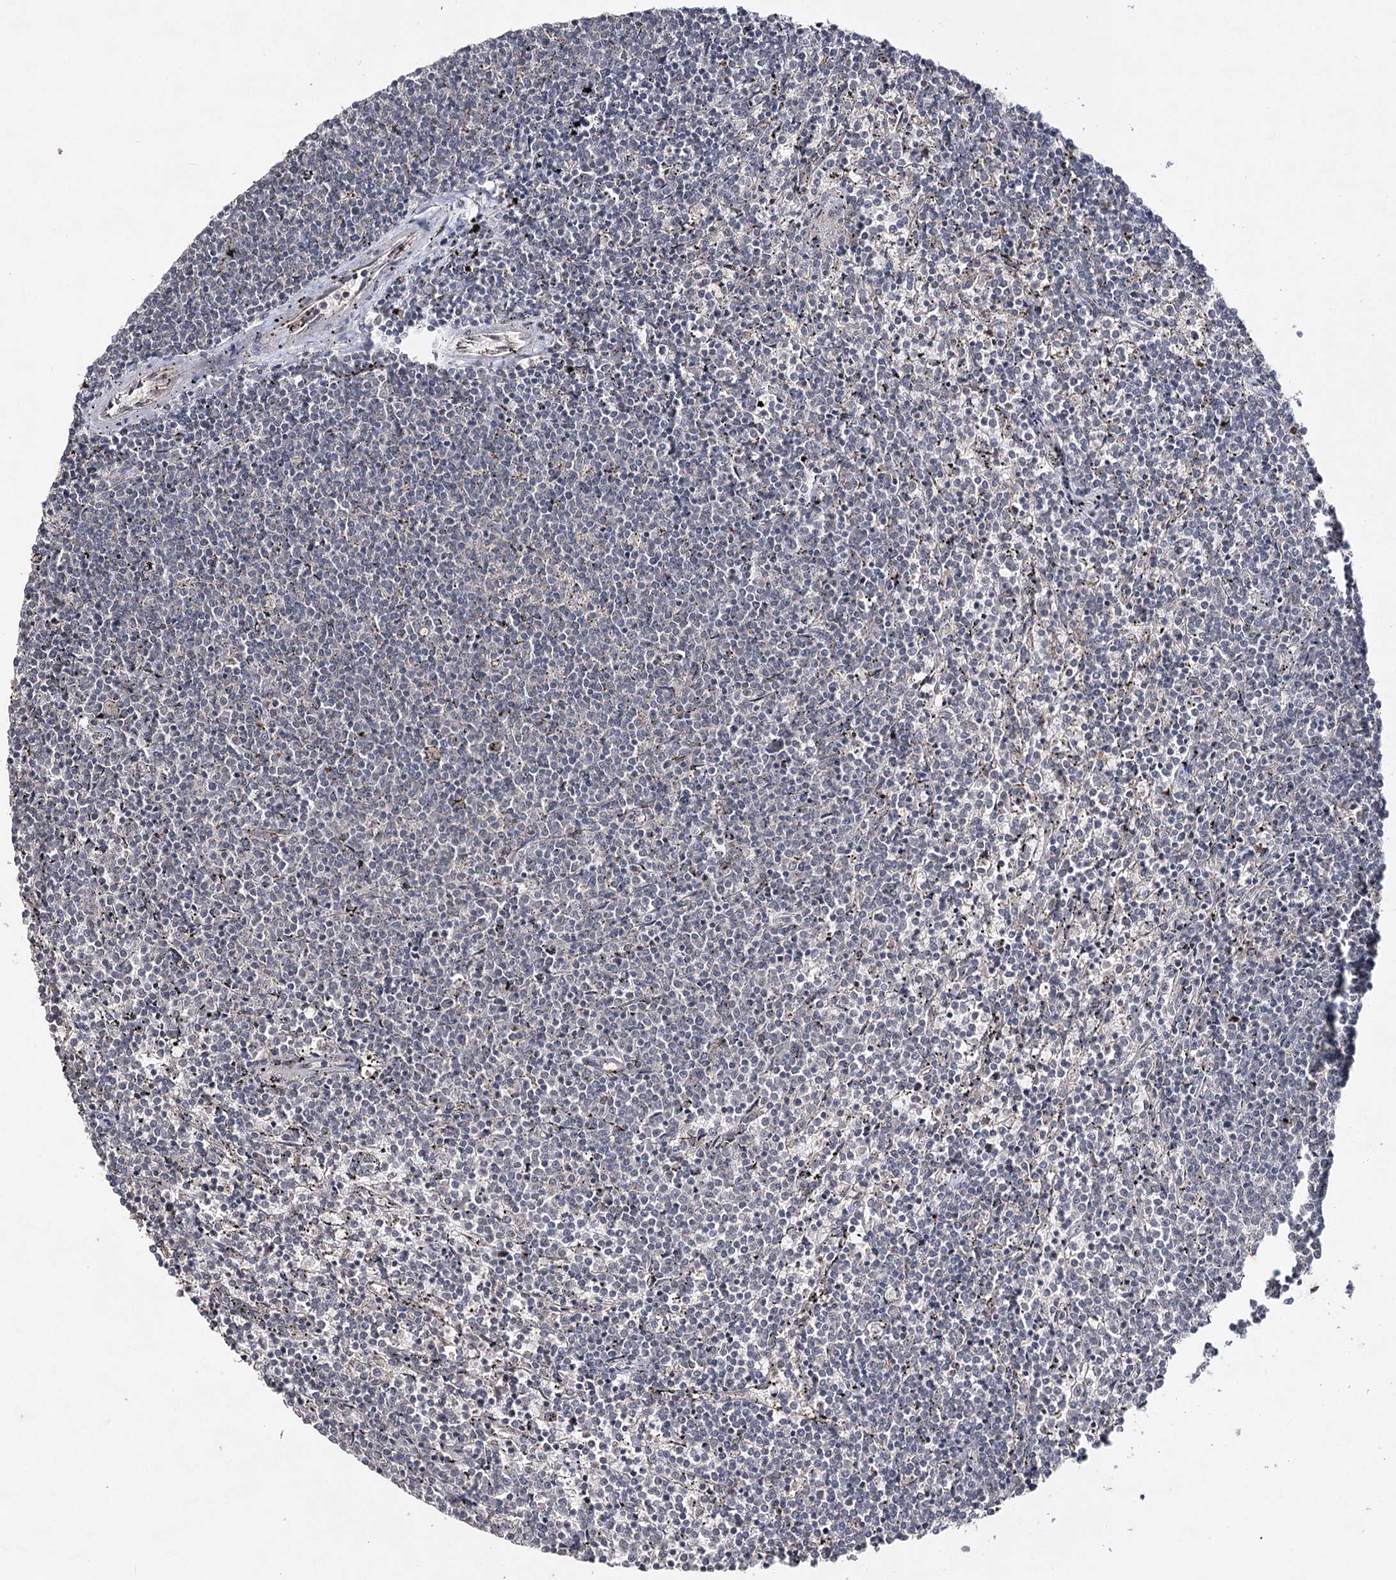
{"staining": {"intensity": "negative", "quantity": "none", "location": "none"}, "tissue": "lymphoma", "cell_type": "Tumor cells", "image_type": "cancer", "snomed": [{"axis": "morphology", "description": "Malignant lymphoma, non-Hodgkin's type, Low grade"}, {"axis": "topography", "description": "Spleen"}], "caption": "The histopathology image displays no significant positivity in tumor cells of lymphoma.", "gene": "SYNGR3", "patient": {"sex": "female", "age": 50}}